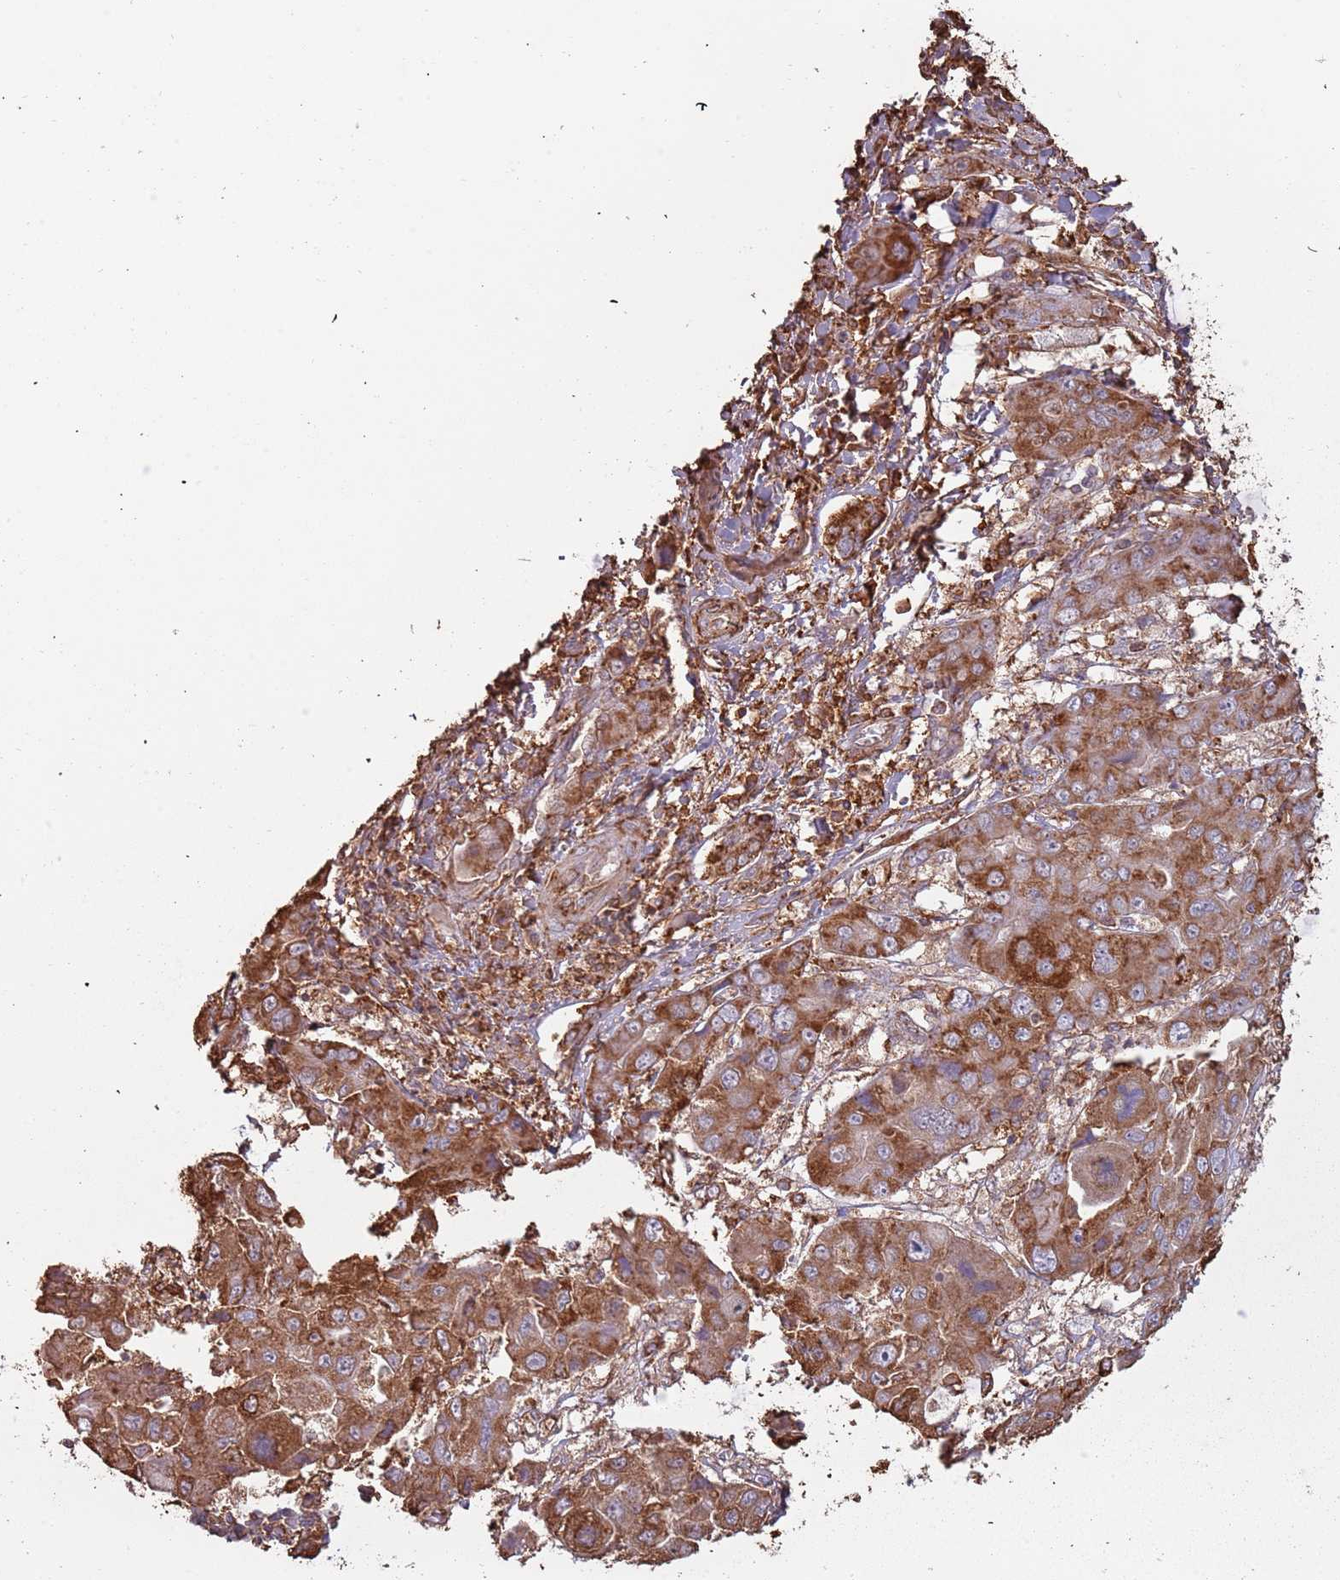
{"staining": {"intensity": "moderate", "quantity": ">75%", "location": "cytoplasmic/membranous"}, "tissue": "liver cancer", "cell_type": "Tumor cells", "image_type": "cancer", "snomed": [{"axis": "morphology", "description": "Cholangiocarcinoma"}, {"axis": "topography", "description": "Liver"}], "caption": "The immunohistochemical stain highlights moderate cytoplasmic/membranous expression in tumor cells of liver cancer (cholangiocarcinoma) tissue.", "gene": "ATOSB", "patient": {"sex": "male", "age": 67}}